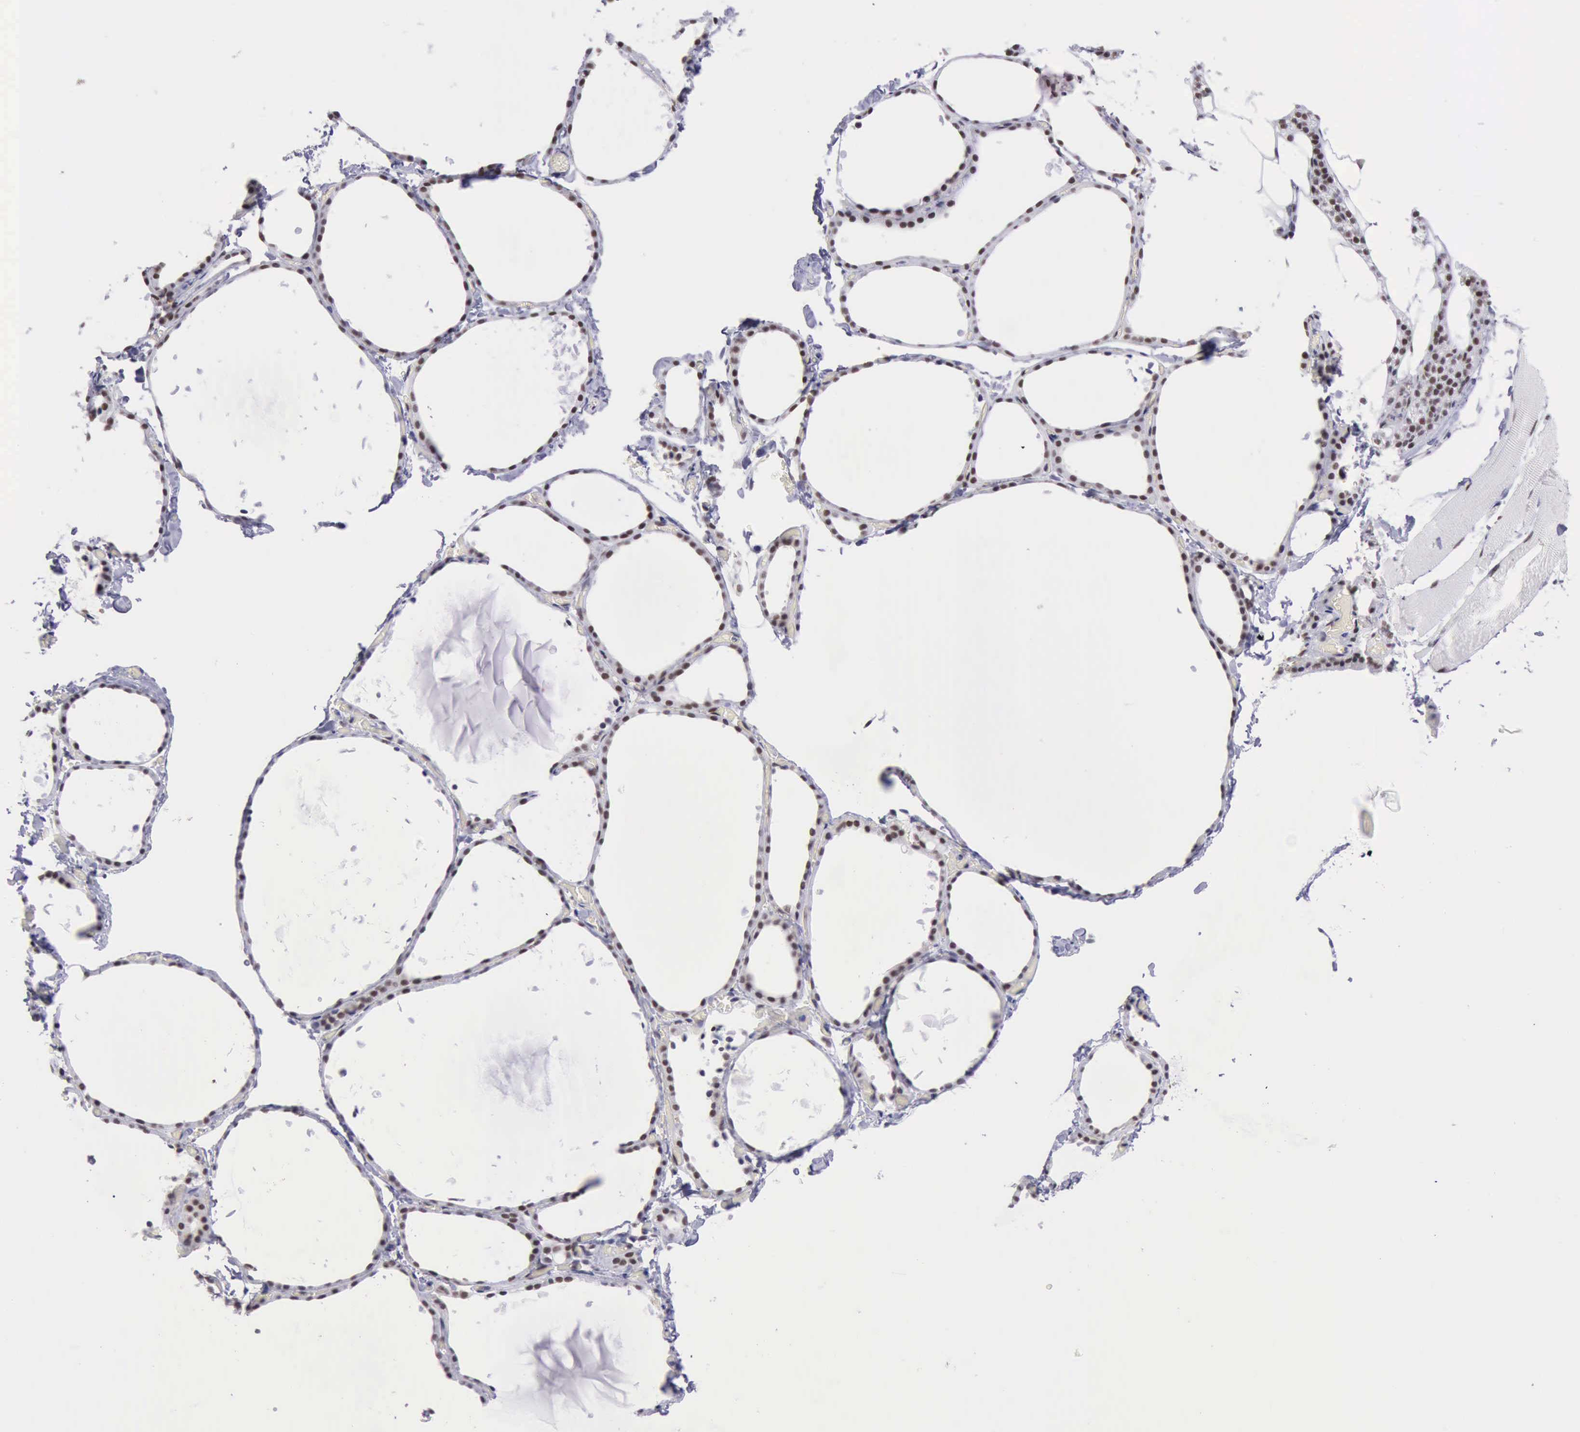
{"staining": {"intensity": "moderate", "quantity": ">75%", "location": "nuclear"}, "tissue": "thyroid gland", "cell_type": "Glandular cells", "image_type": "normal", "snomed": [{"axis": "morphology", "description": "Normal tissue, NOS"}, {"axis": "topography", "description": "Thyroid gland"}], "caption": "Immunohistochemical staining of normal thyroid gland shows medium levels of moderate nuclear expression in approximately >75% of glandular cells. The staining was performed using DAB, with brown indicating positive protein expression. Nuclei are stained blue with hematoxylin.", "gene": "ERCC4", "patient": {"sex": "female", "age": 22}}